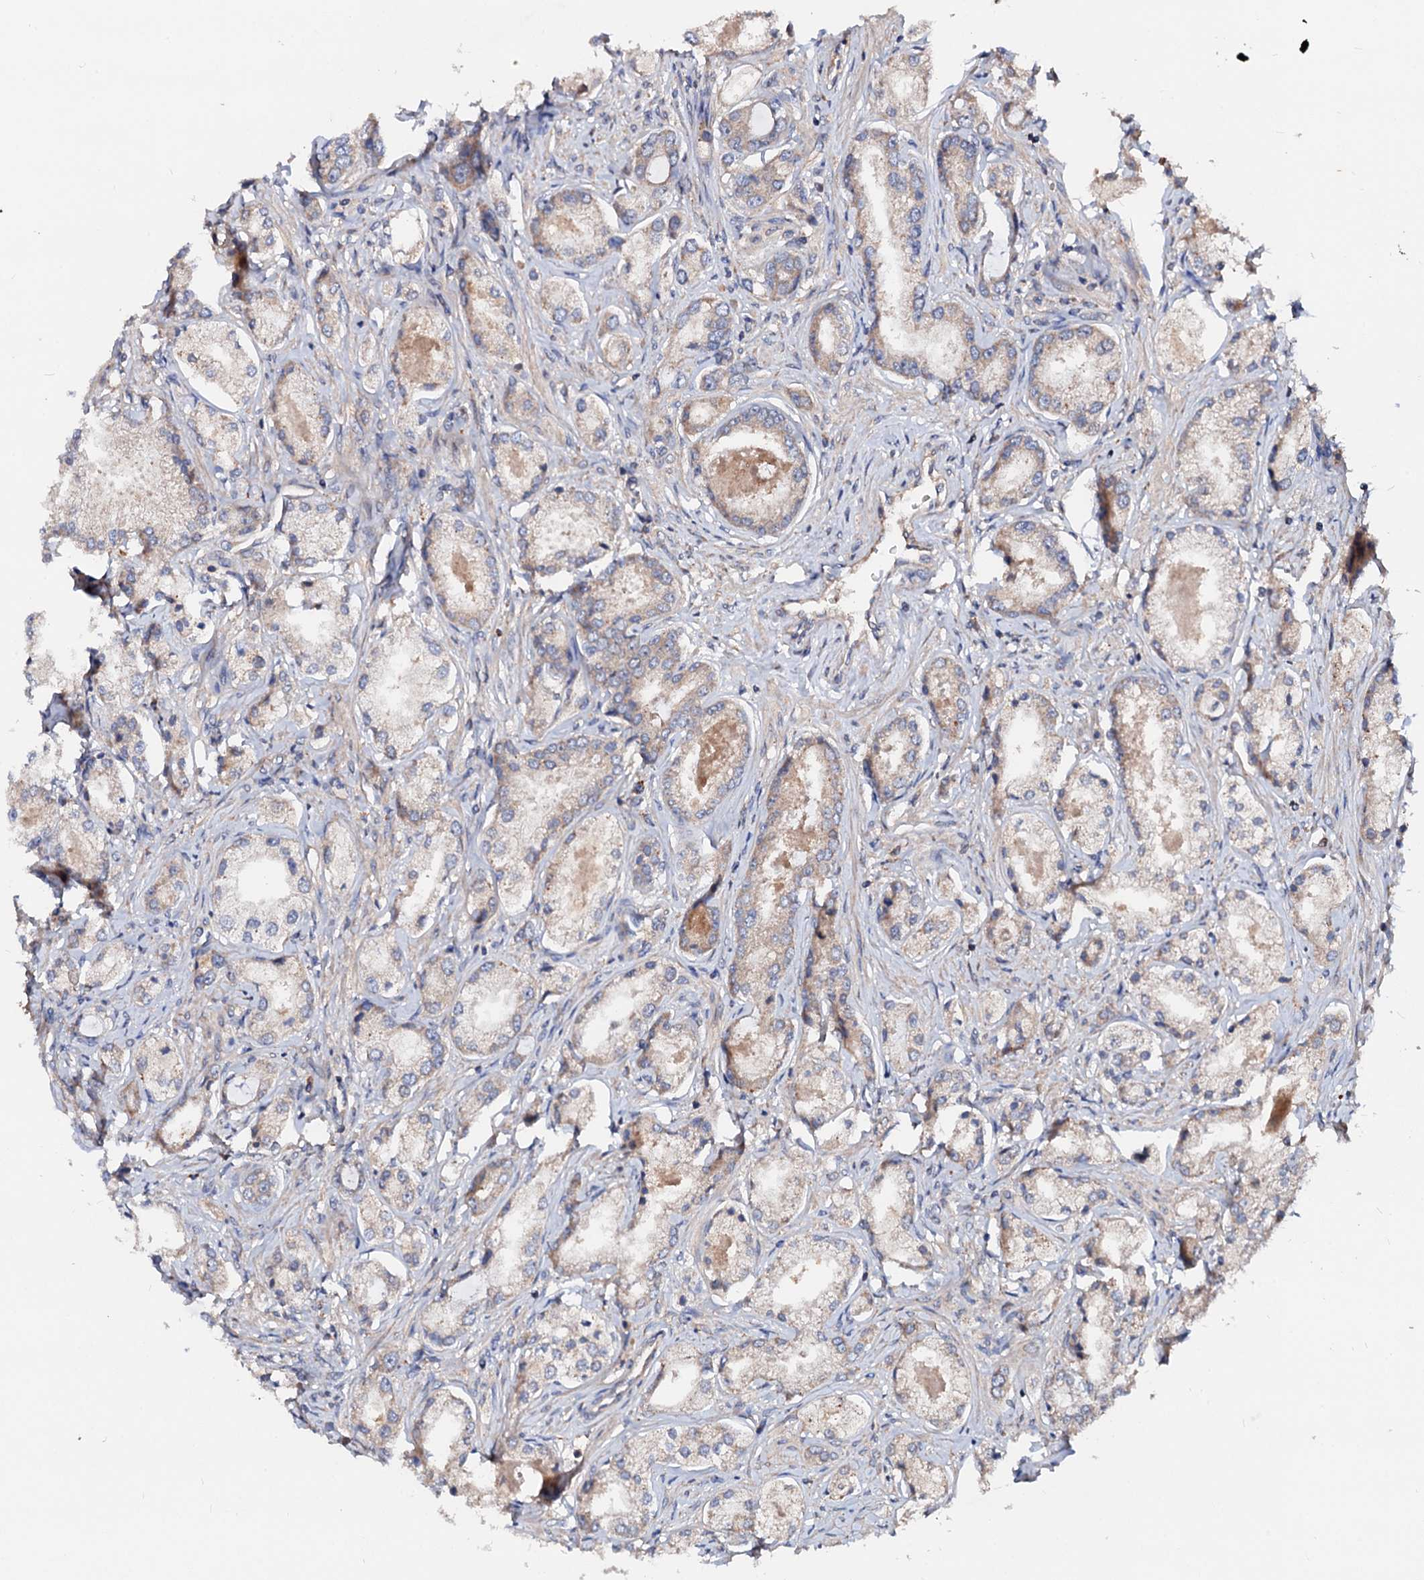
{"staining": {"intensity": "weak", "quantity": ">75%", "location": "cytoplasmic/membranous"}, "tissue": "prostate cancer", "cell_type": "Tumor cells", "image_type": "cancer", "snomed": [{"axis": "morphology", "description": "Adenocarcinoma, Low grade"}, {"axis": "topography", "description": "Prostate"}], "caption": "The image demonstrates a brown stain indicating the presence of a protein in the cytoplasmic/membranous of tumor cells in low-grade adenocarcinoma (prostate). The staining is performed using DAB (3,3'-diaminobenzidine) brown chromogen to label protein expression. The nuclei are counter-stained blue using hematoxylin.", "gene": "EXTL1", "patient": {"sex": "male", "age": 68}}